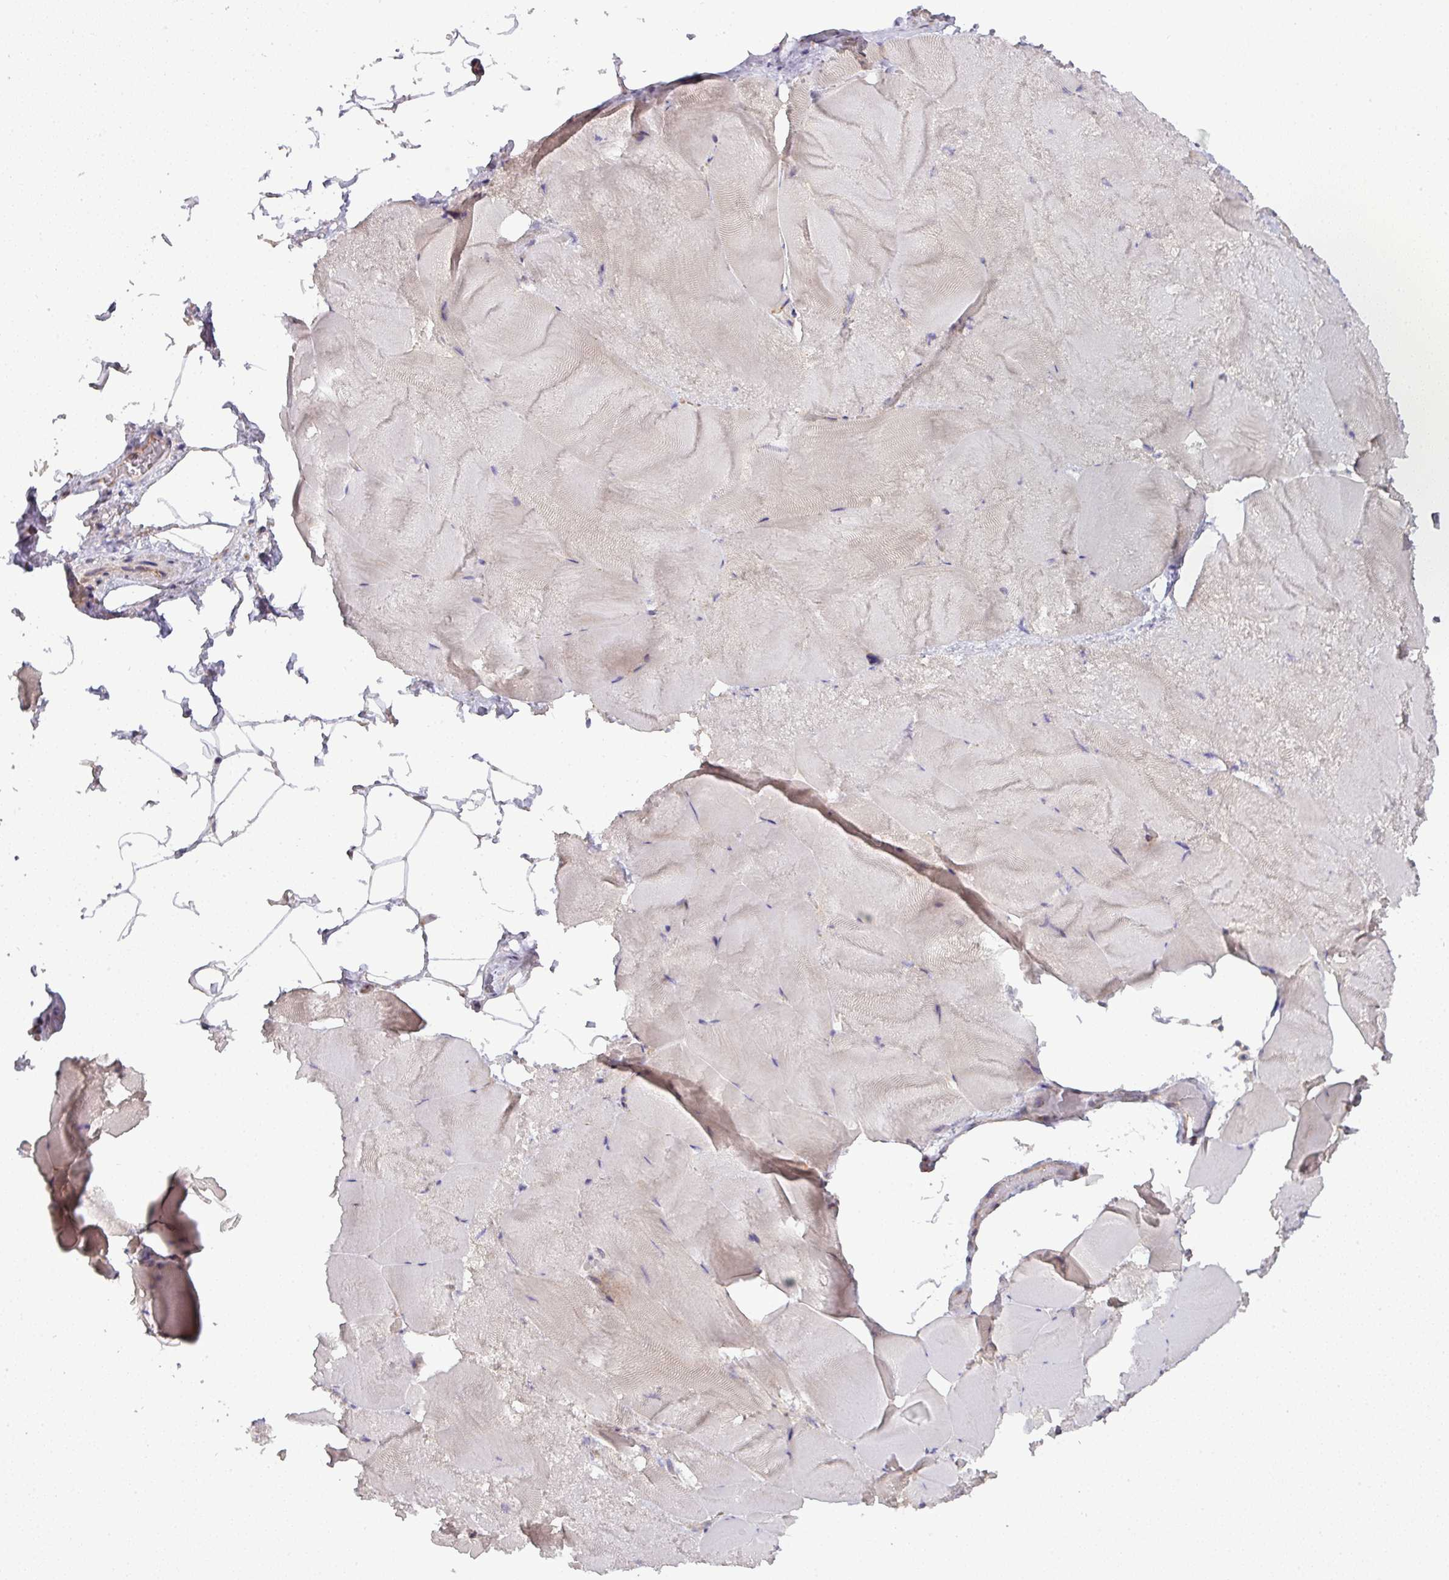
{"staining": {"intensity": "weak", "quantity": "<25%", "location": "cytoplasmic/membranous"}, "tissue": "skeletal muscle", "cell_type": "Myocytes", "image_type": "normal", "snomed": [{"axis": "morphology", "description": "Normal tissue, NOS"}, {"axis": "topography", "description": "Skeletal muscle"}], "caption": "Immunohistochemistry (IHC) micrograph of normal skeletal muscle stained for a protein (brown), which reveals no expression in myocytes.", "gene": "GALP", "patient": {"sex": "female", "age": 64}}